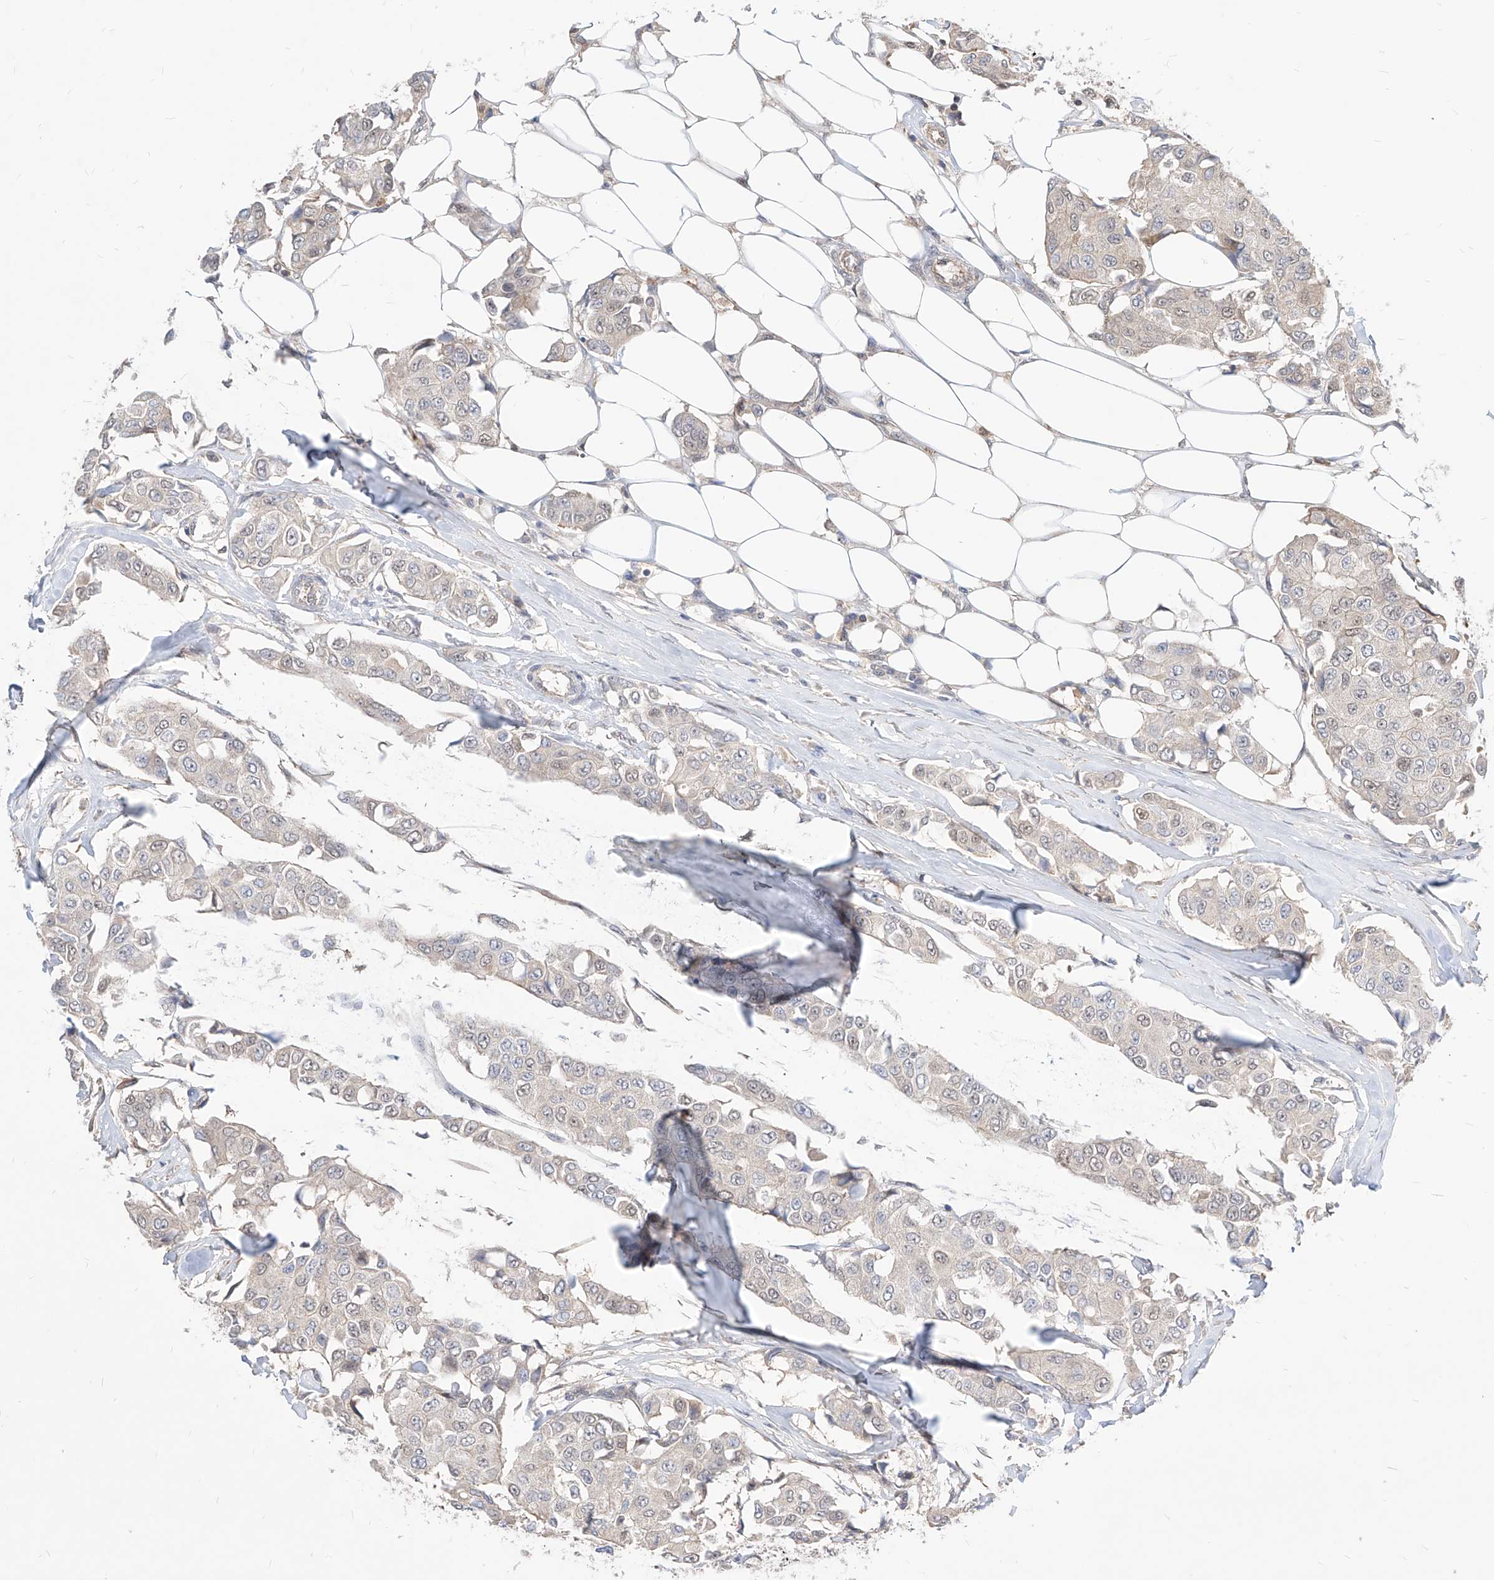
{"staining": {"intensity": "weak", "quantity": "<25%", "location": "nuclear"}, "tissue": "breast cancer", "cell_type": "Tumor cells", "image_type": "cancer", "snomed": [{"axis": "morphology", "description": "Duct carcinoma"}, {"axis": "topography", "description": "Breast"}], "caption": "Immunohistochemical staining of human breast cancer (infiltrating ductal carcinoma) displays no significant staining in tumor cells. (Brightfield microscopy of DAB (3,3'-diaminobenzidine) IHC at high magnification).", "gene": "TSNAX", "patient": {"sex": "female", "age": 80}}